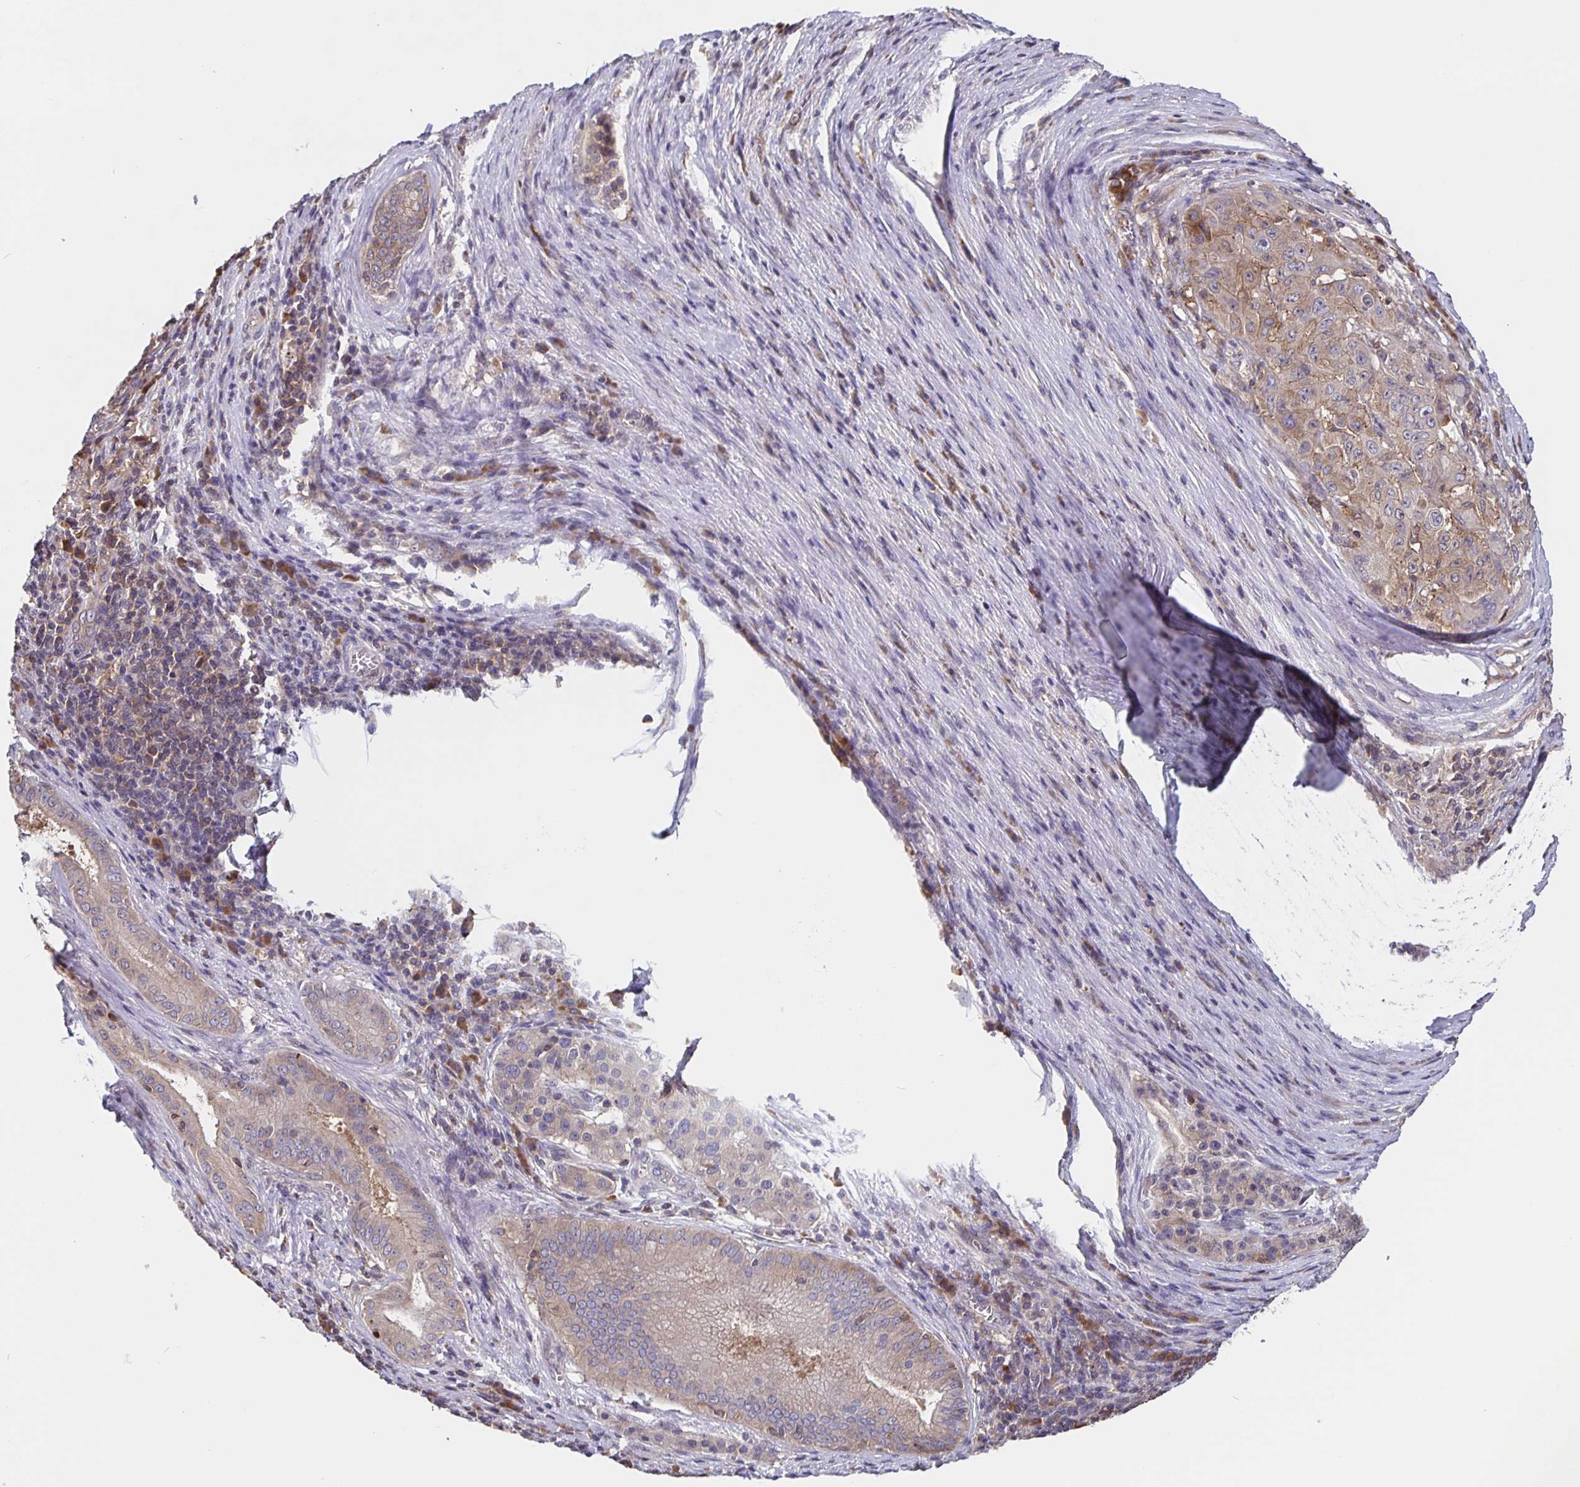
{"staining": {"intensity": "weak", "quantity": "<25%", "location": "cytoplasmic/membranous"}, "tissue": "pancreatic cancer", "cell_type": "Tumor cells", "image_type": "cancer", "snomed": [{"axis": "morphology", "description": "Adenocarcinoma, NOS"}, {"axis": "topography", "description": "Pancreas"}], "caption": "An image of pancreatic cancer (adenocarcinoma) stained for a protein displays no brown staining in tumor cells.", "gene": "FEM1C", "patient": {"sex": "male", "age": 63}}